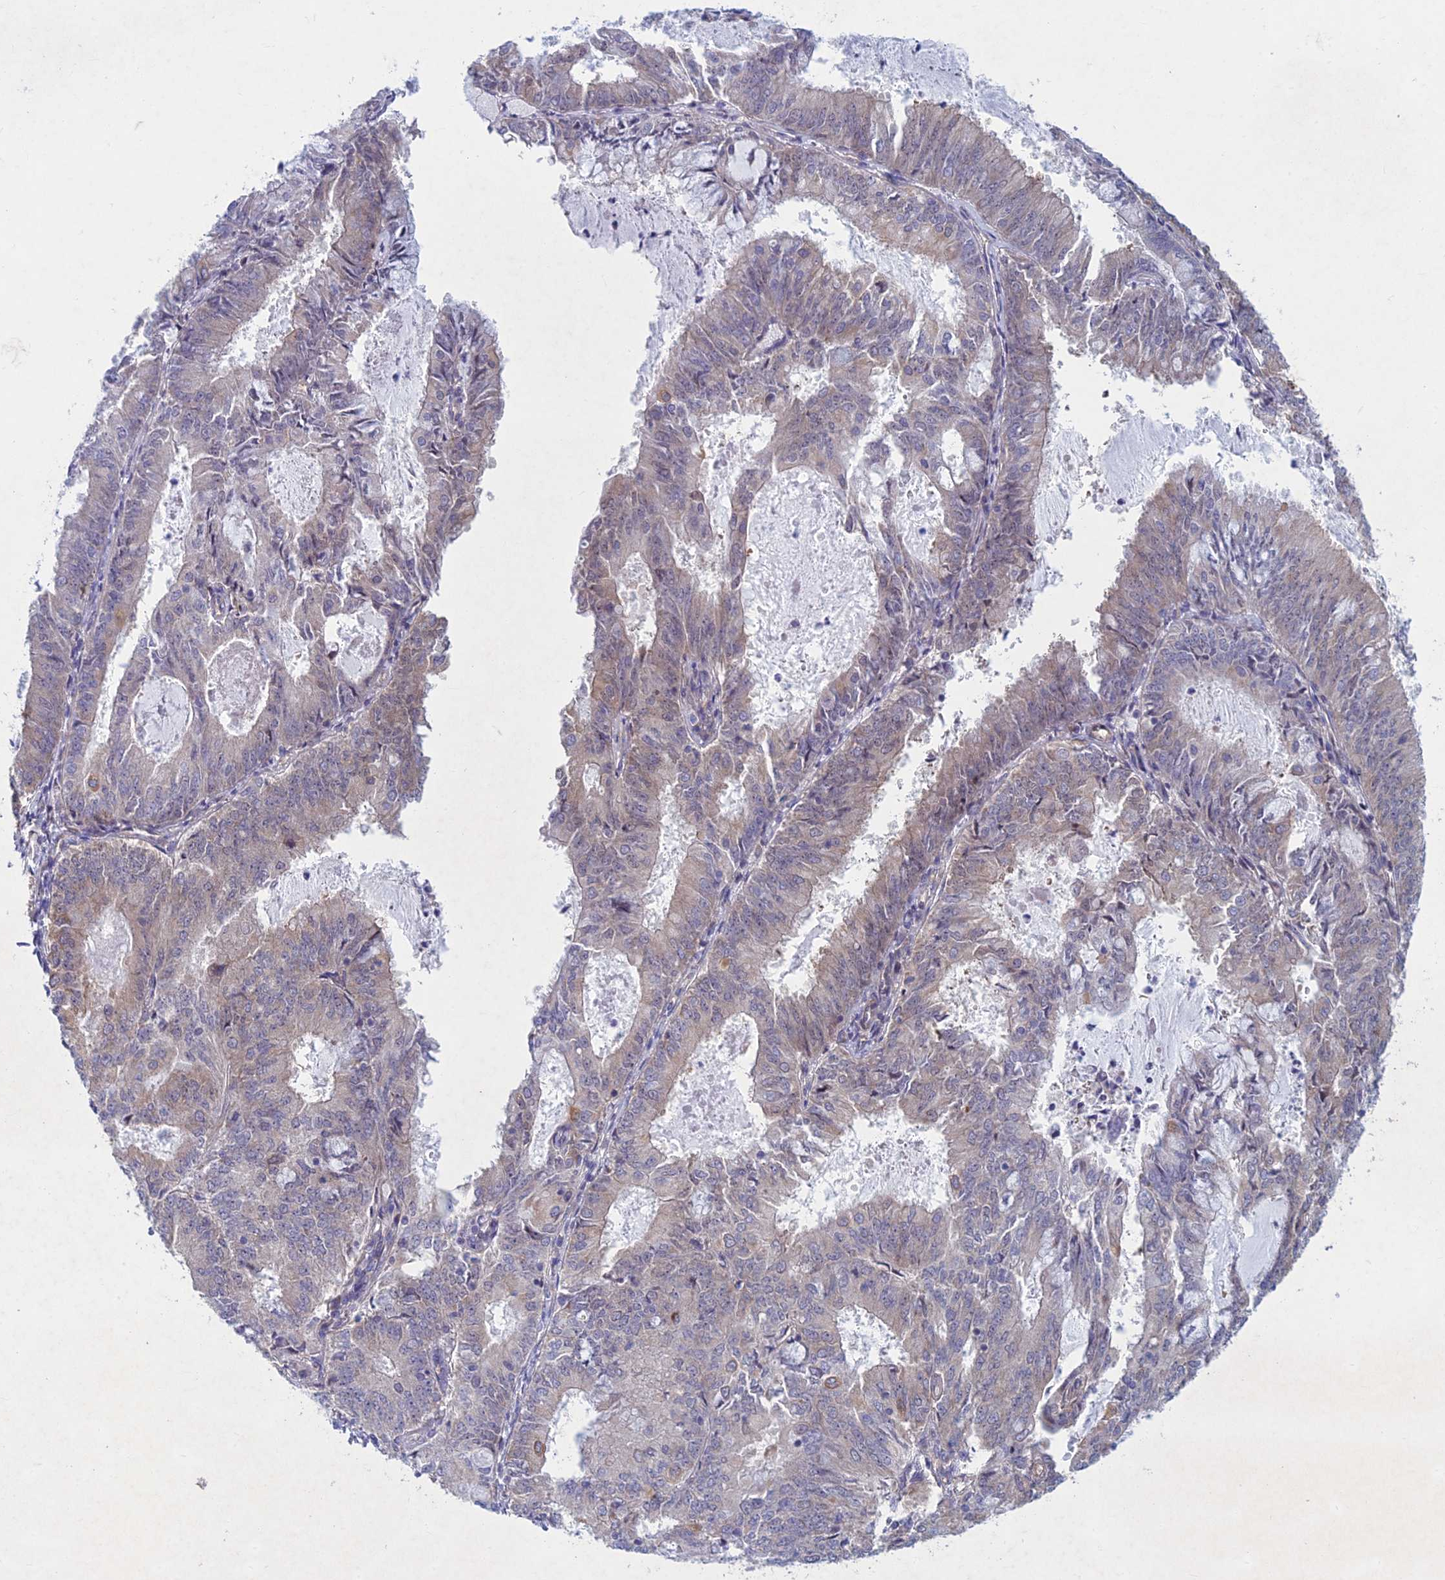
{"staining": {"intensity": "weak", "quantity": "<25%", "location": "cytoplasmic/membranous"}, "tissue": "endometrial cancer", "cell_type": "Tumor cells", "image_type": "cancer", "snomed": [{"axis": "morphology", "description": "Adenocarcinoma, NOS"}, {"axis": "topography", "description": "Endometrium"}], "caption": "High magnification brightfield microscopy of endometrial cancer (adenocarcinoma) stained with DAB (brown) and counterstained with hematoxylin (blue): tumor cells show no significant positivity.", "gene": "PTHLH", "patient": {"sex": "female", "age": 57}}